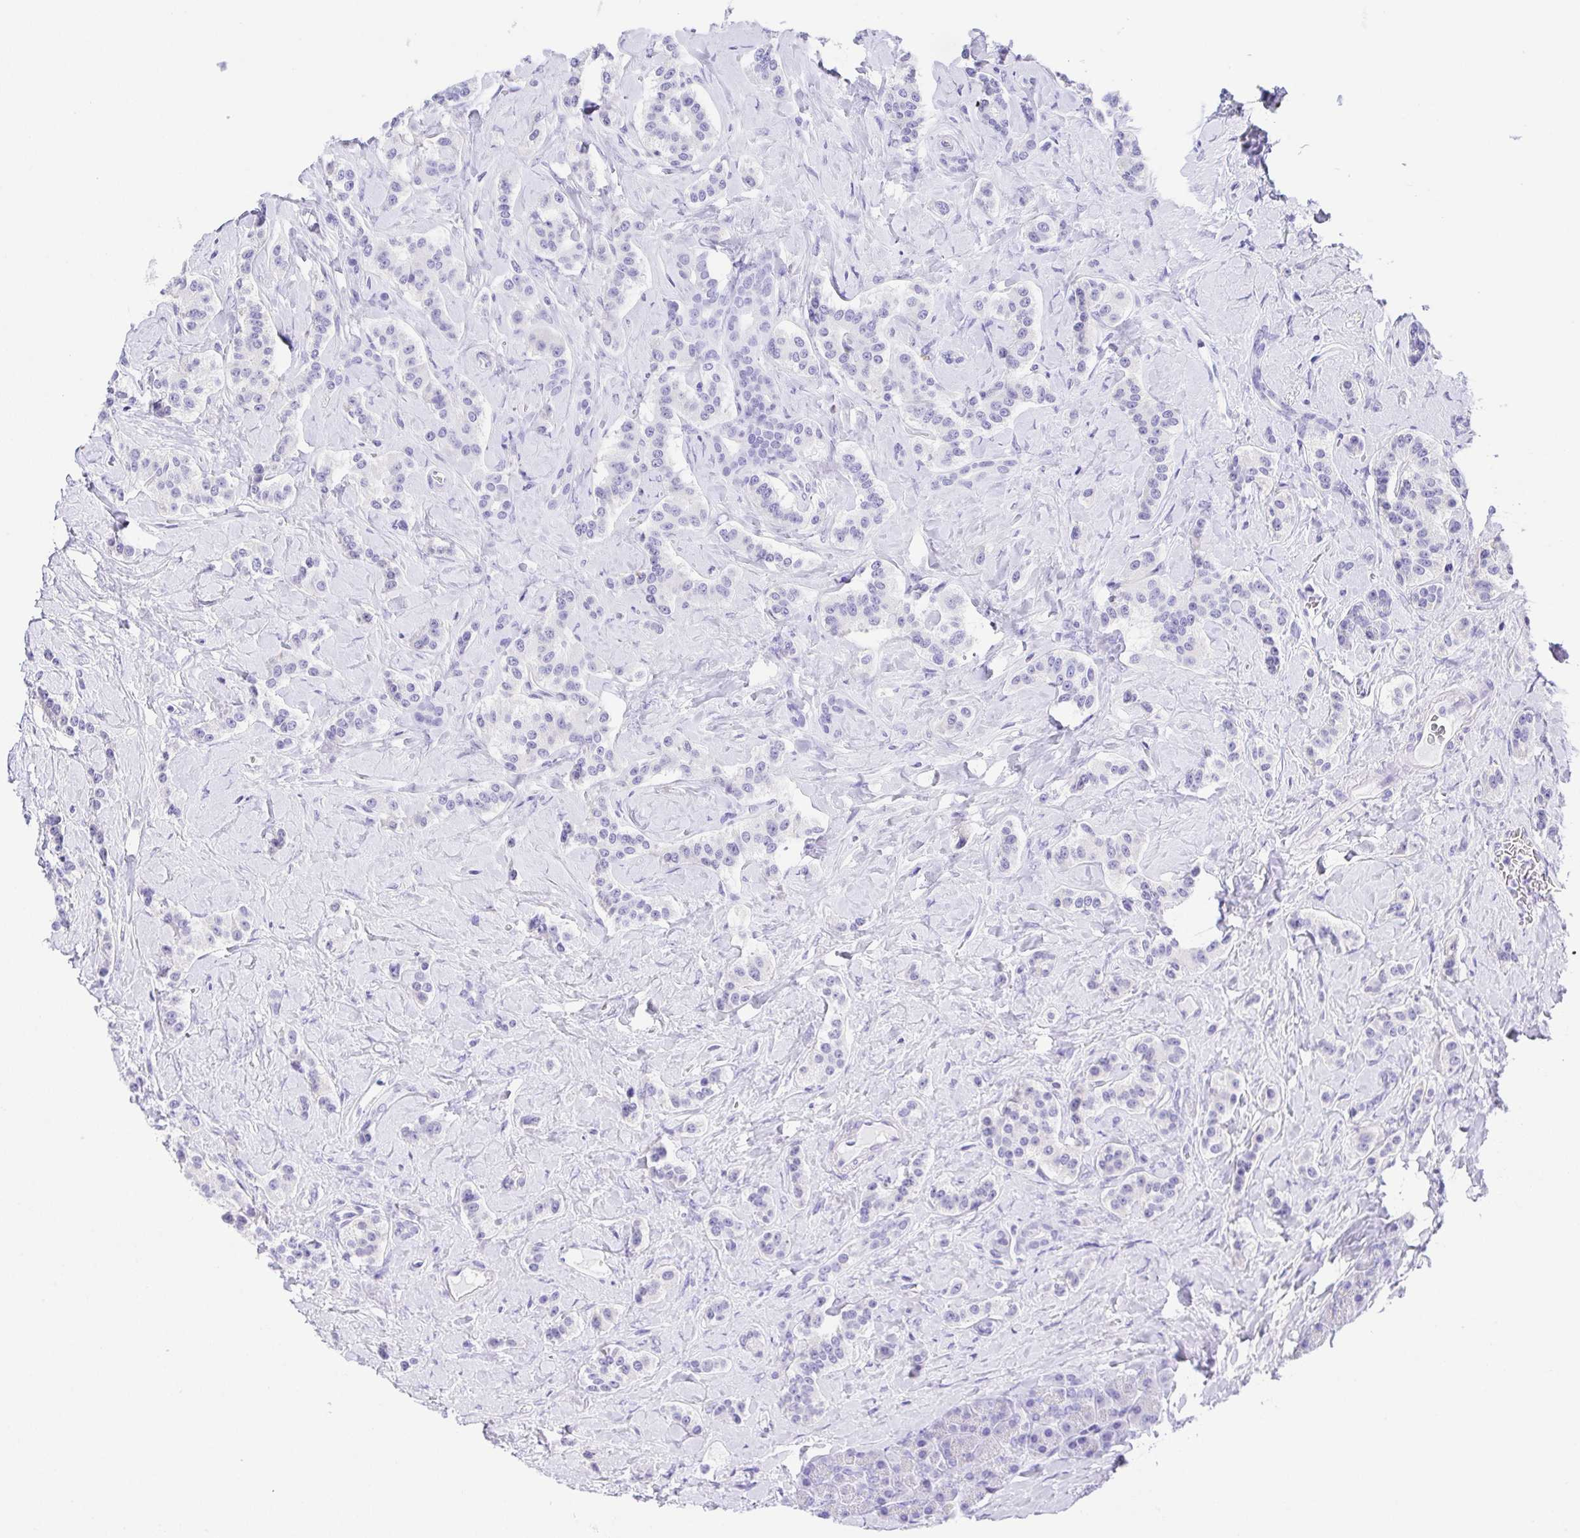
{"staining": {"intensity": "negative", "quantity": "none", "location": "none"}, "tissue": "carcinoid", "cell_type": "Tumor cells", "image_type": "cancer", "snomed": [{"axis": "morphology", "description": "Normal tissue, NOS"}, {"axis": "morphology", "description": "Carcinoid, malignant, NOS"}, {"axis": "topography", "description": "Pancreas"}], "caption": "Immunohistochemistry (IHC) of human carcinoid shows no positivity in tumor cells. Brightfield microscopy of IHC stained with DAB (brown) and hematoxylin (blue), captured at high magnification.", "gene": "LUZP4", "patient": {"sex": "male", "age": 36}}